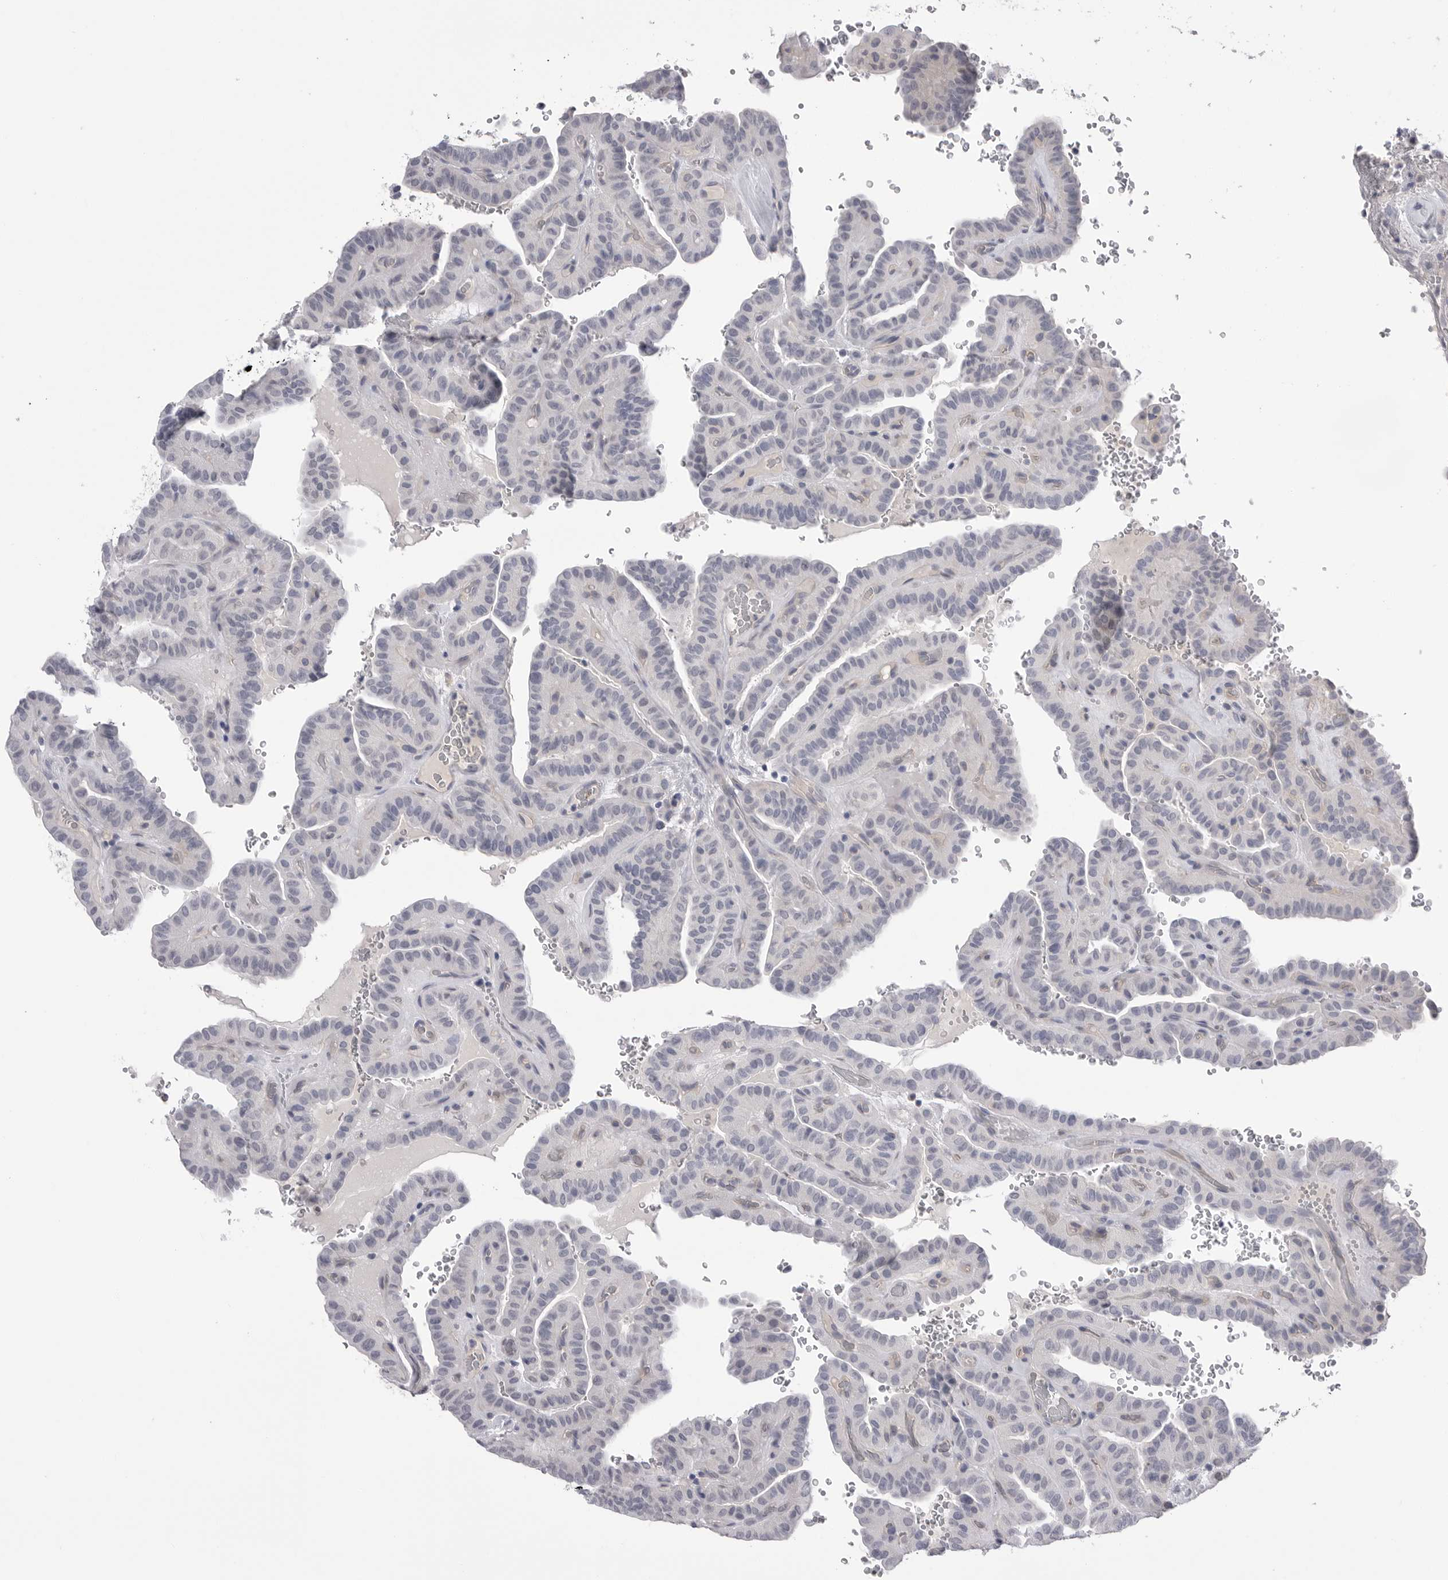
{"staining": {"intensity": "weak", "quantity": "<25%", "location": "nuclear"}, "tissue": "thyroid cancer", "cell_type": "Tumor cells", "image_type": "cancer", "snomed": [{"axis": "morphology", "description": "Papillary adenocarcinoma, NOS"}, {"axis": "topography", "description": "Thyroid gland"}], "caption": "IHC of human thyroid cancer (papillary adenocarcinoma) demonstrates no expression in tumor cells.", "gene": "DLGAP3", "patient": {"sex": "male", "age": 77}}